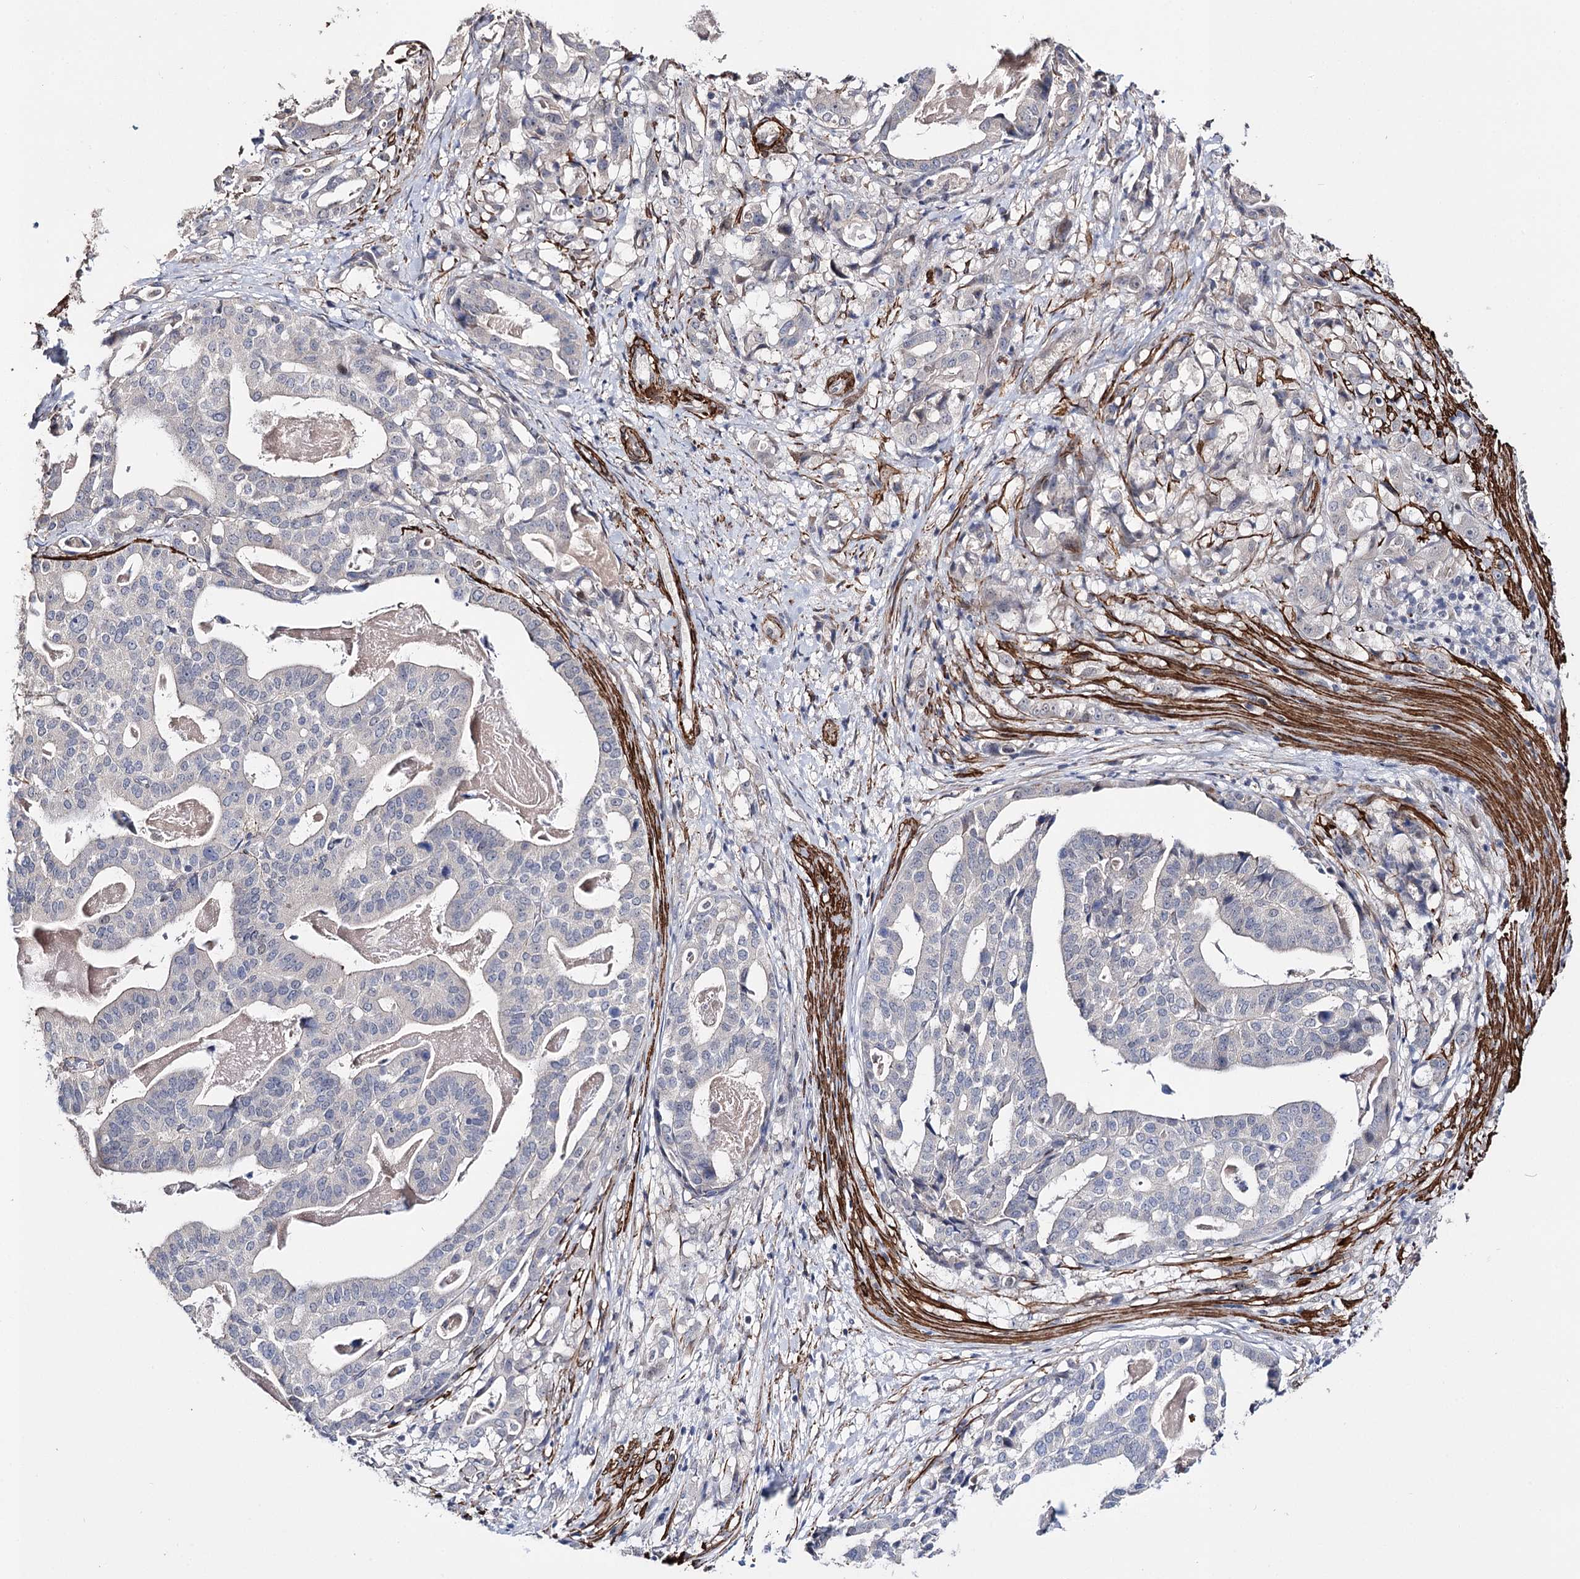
{"staining": {"intensity": "negative", "quantity": "none", "location": "none"}, "tissue": "stomach cancer", "cell_type": "Tumor cells", "image_type": "cancer", "snomed": [{"axis": "morphology", "description": "Adenocarcinoma, NOS"}, {"axis": "topography", "description": "Stomach"}], "caption": "A micrograph of stomach cancer stained for a protein demonstrates no brown staining in tumor cells.", "gene": "CFAP46", "patient": {"sex": "male", "age": 48}}